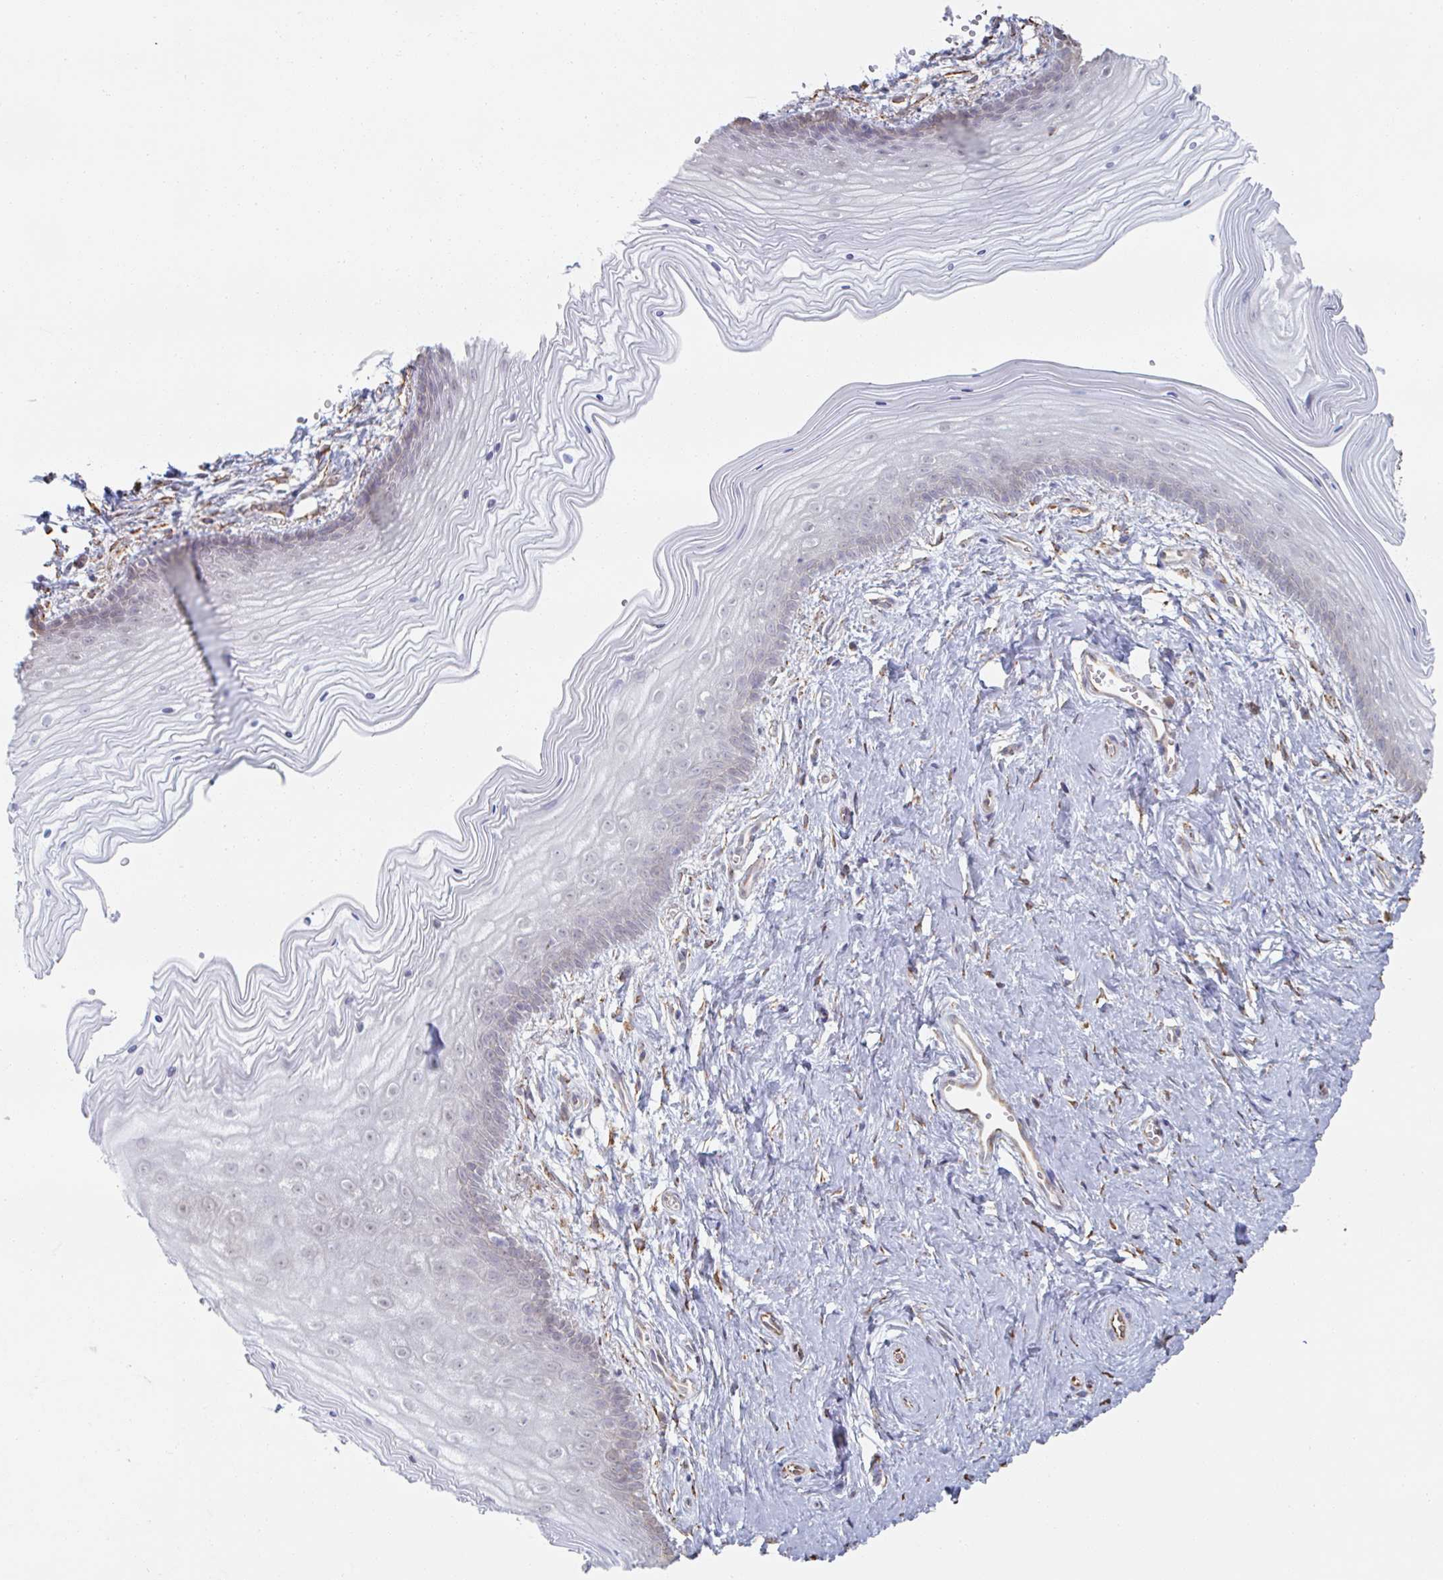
{"staining": {"intensity": "negative", "quantity": "none", "location": "none"}, "tissue": "vagina", "cell_type": "Squamous epithelial cells", "image_type": "normal", "snomed": [{"axis": "morphology", "description": "Normal tissue, NOS"}, {"axis": "topography", "description": "Vagina"}], "caption": "Squamous epithelial cells show no significant protein expression in benign vagina.", "gene": "RAB5IF", "patient": {"sex": "female", "age": 38}}